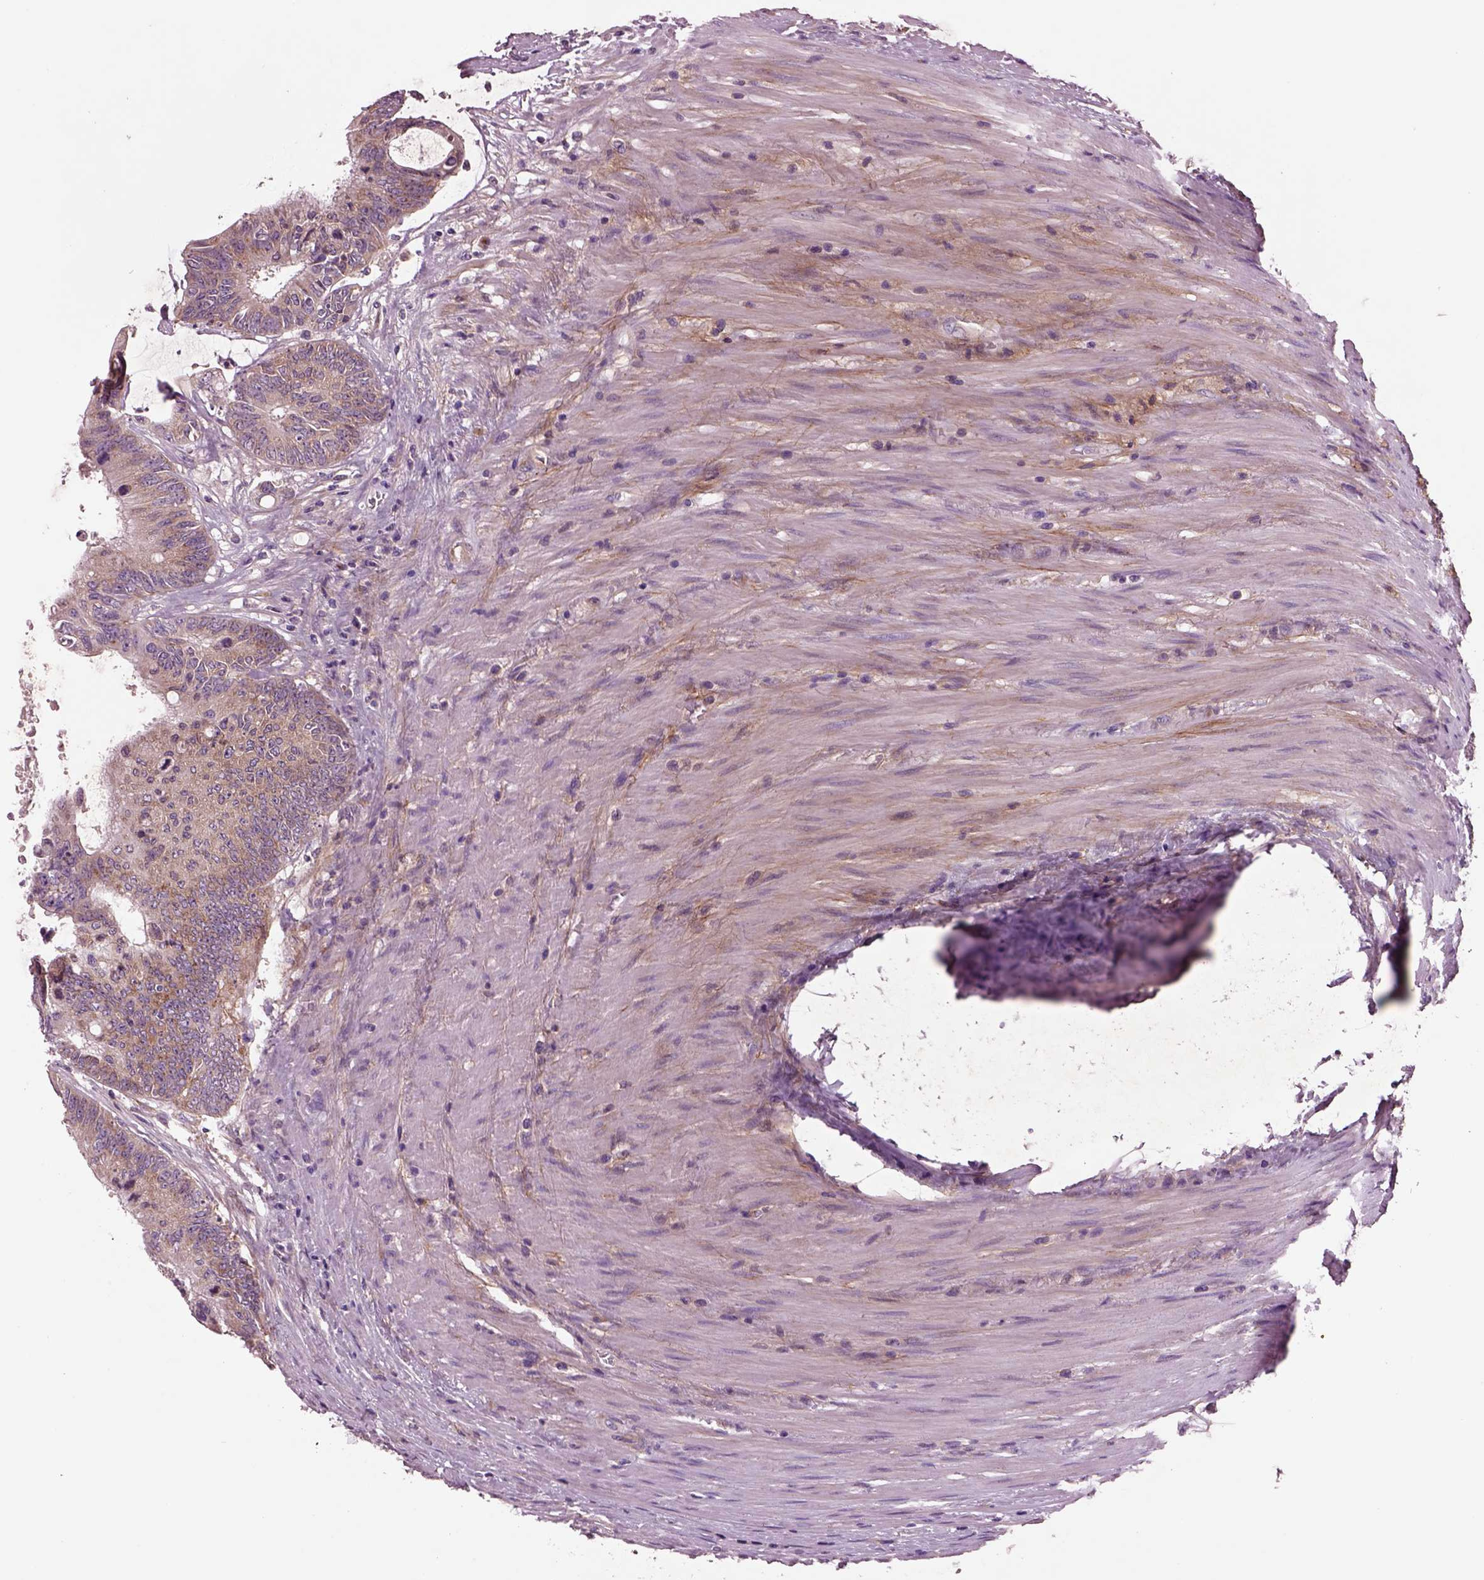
{"staining": {"intensity": "moderate", "quantity": ">75%", "location": "cytoplasmic/membranous"}, "tissue": "colorectal cancer", "cell_type": "Tumor cells", "image_type": "cancer", "snomed": [{"axis": "morphology", "description": "Adenocarcinoma, NOS"}, {"axis": "topography", "description": "Rectum"}], "caption": "Immunohistochemical staining of human colorectal adenocarcinoma reveals medium levels of moderate cytoplasmic/membranous protein staining in about >75% of tumor cells. The staining is performed using DAB brown chromogen to label protein expression. The nuclei are counter-stained blue using hematoxylin.", "gene": "SEC23A", "patient": {"sex": "male", "age": 59}}